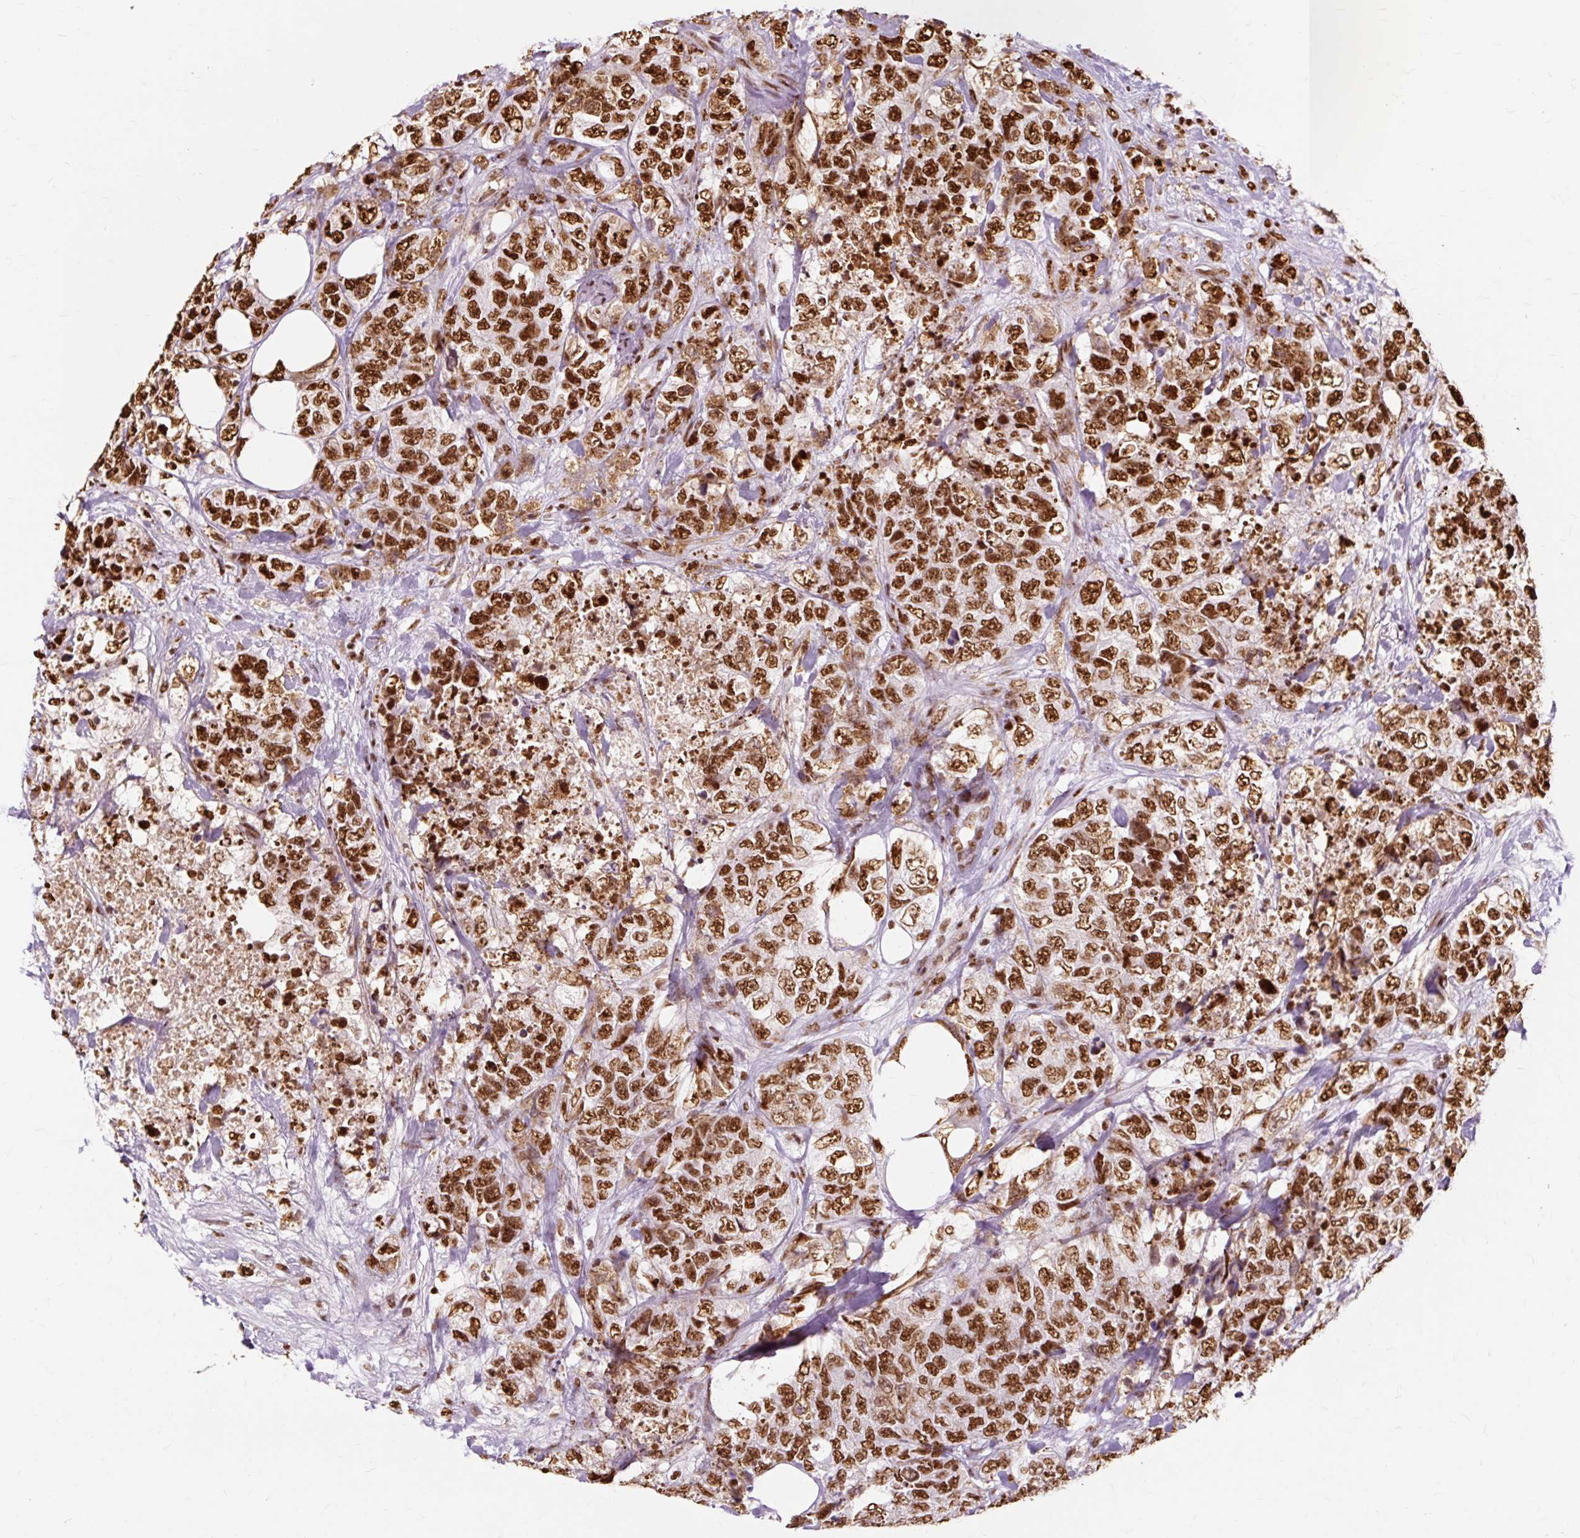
{"staining": {"intensity": "strong", "quantity": ">75%", "location": "nuclear"}, "tissue": "urothelial cancer", "cell_type": "Tumor cells", "image_type": "cancer", "snomed": [{"axis": "morphology", "description": "Urothelial carcinoma, High grade"}, {"axis": "topography", "description": "Urinary bladder"}], "caption": "This photomicrograph shows urothelial cancer stained with immunohistochemistry (IHC) to label a protein in brown. The nuclear of tumor cells show strong positivity for the protein. Nuclei are counter-stained blue.", "gene": "XRCC6", "patient": {"sex": "female", "age": 78}}